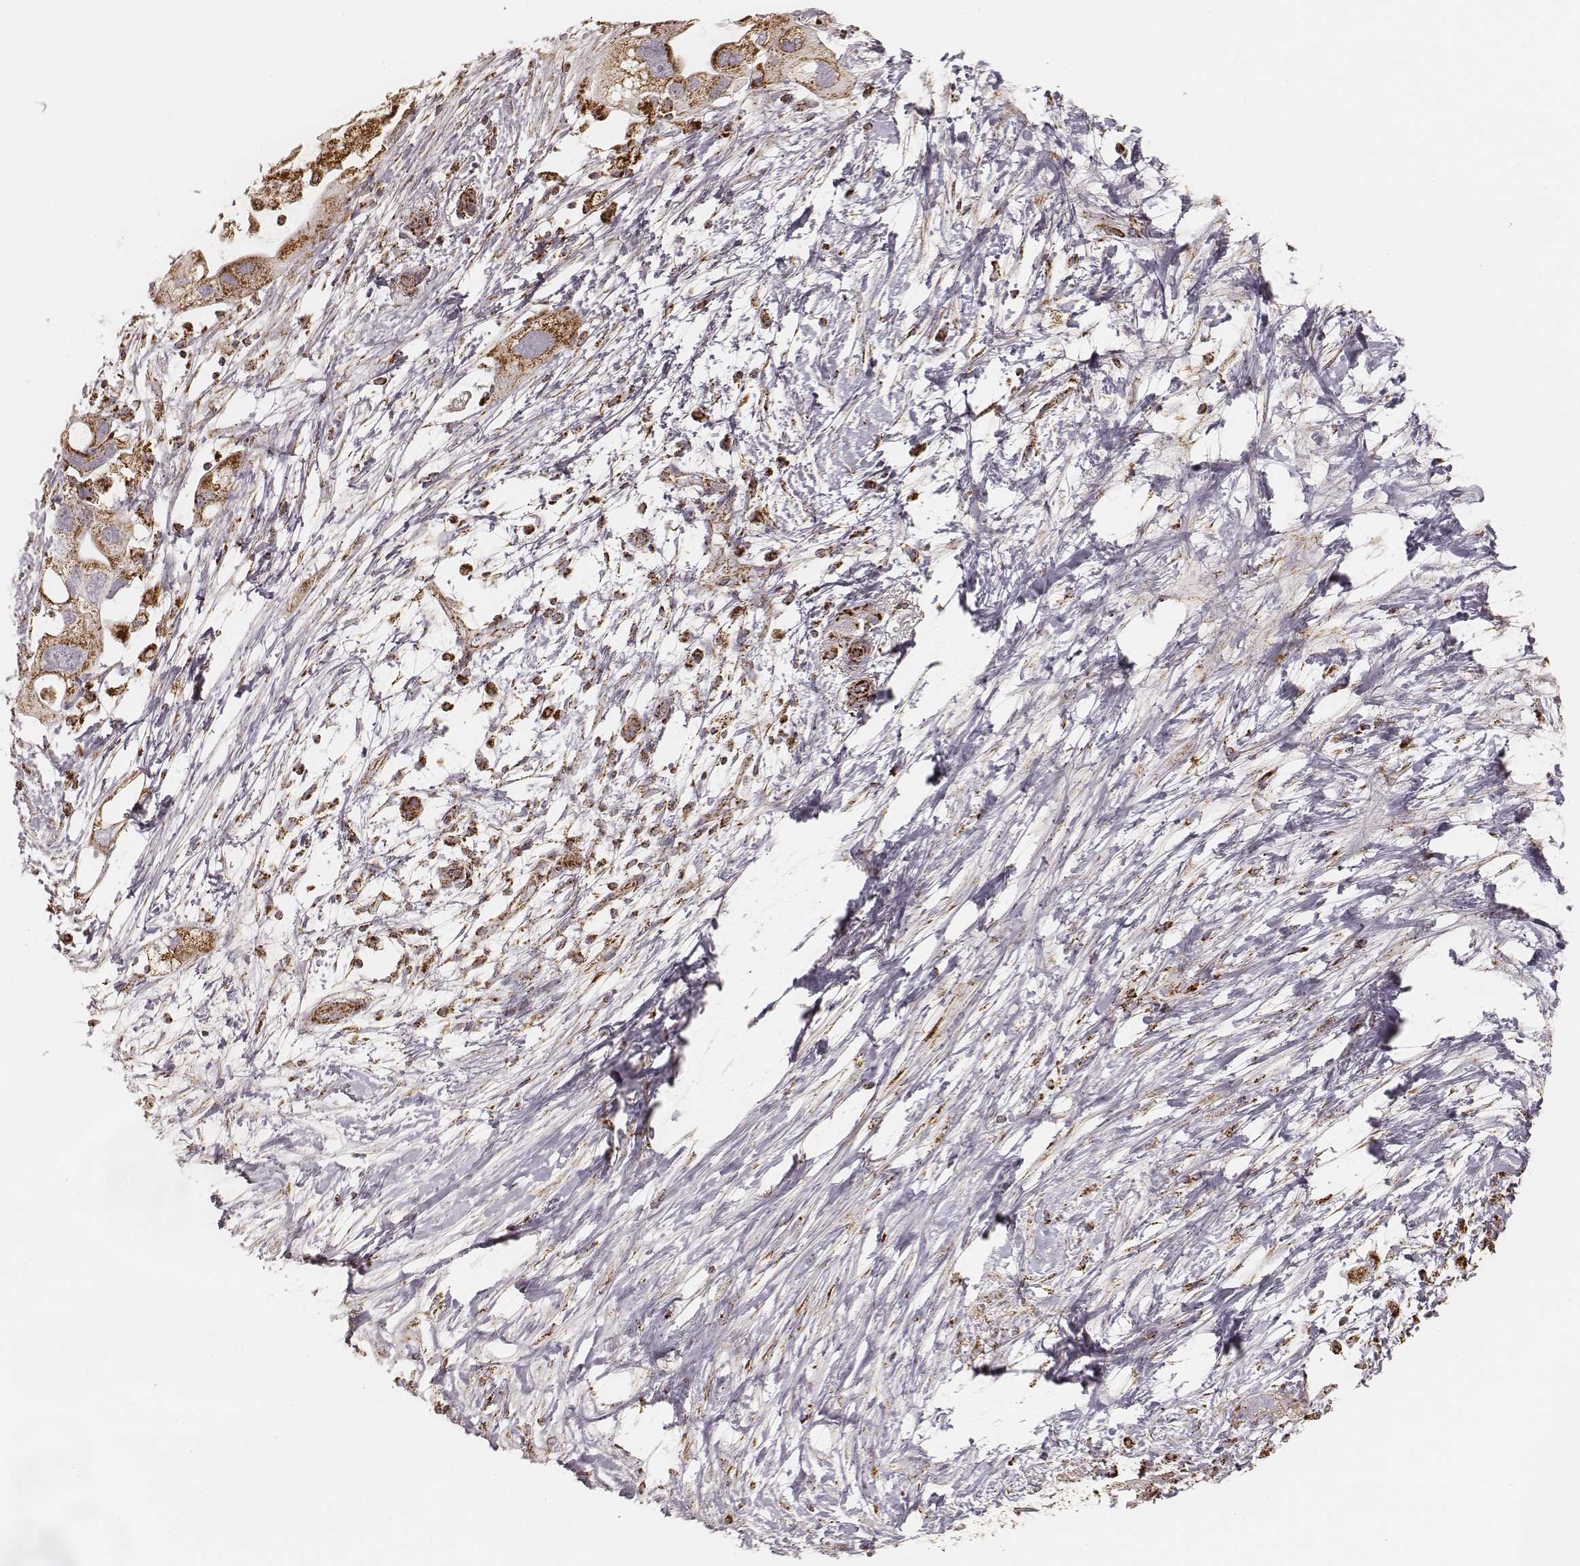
{"staining": {"intensity": "strong", "quantity": ">75%", "location": "cytoplasmic/membranous"}, "tissue": "pancreatic cancer", "cell_type": "Tumor cells", "image_type": "cancer", "snomed": [{"axis": "morphology", "description": "Adenocarcinoma, NOS"}, {"axis": "topography", "description": "Pancreas"}], "caption": "This is a micrograph of IHC staining of pancreatic cancer (adenocarcinoma), which shows strong staining in the cytoplasmic/membranous of tumor cells.", "gene": "CS", "patient": {"sex": "female", "age": 72}}